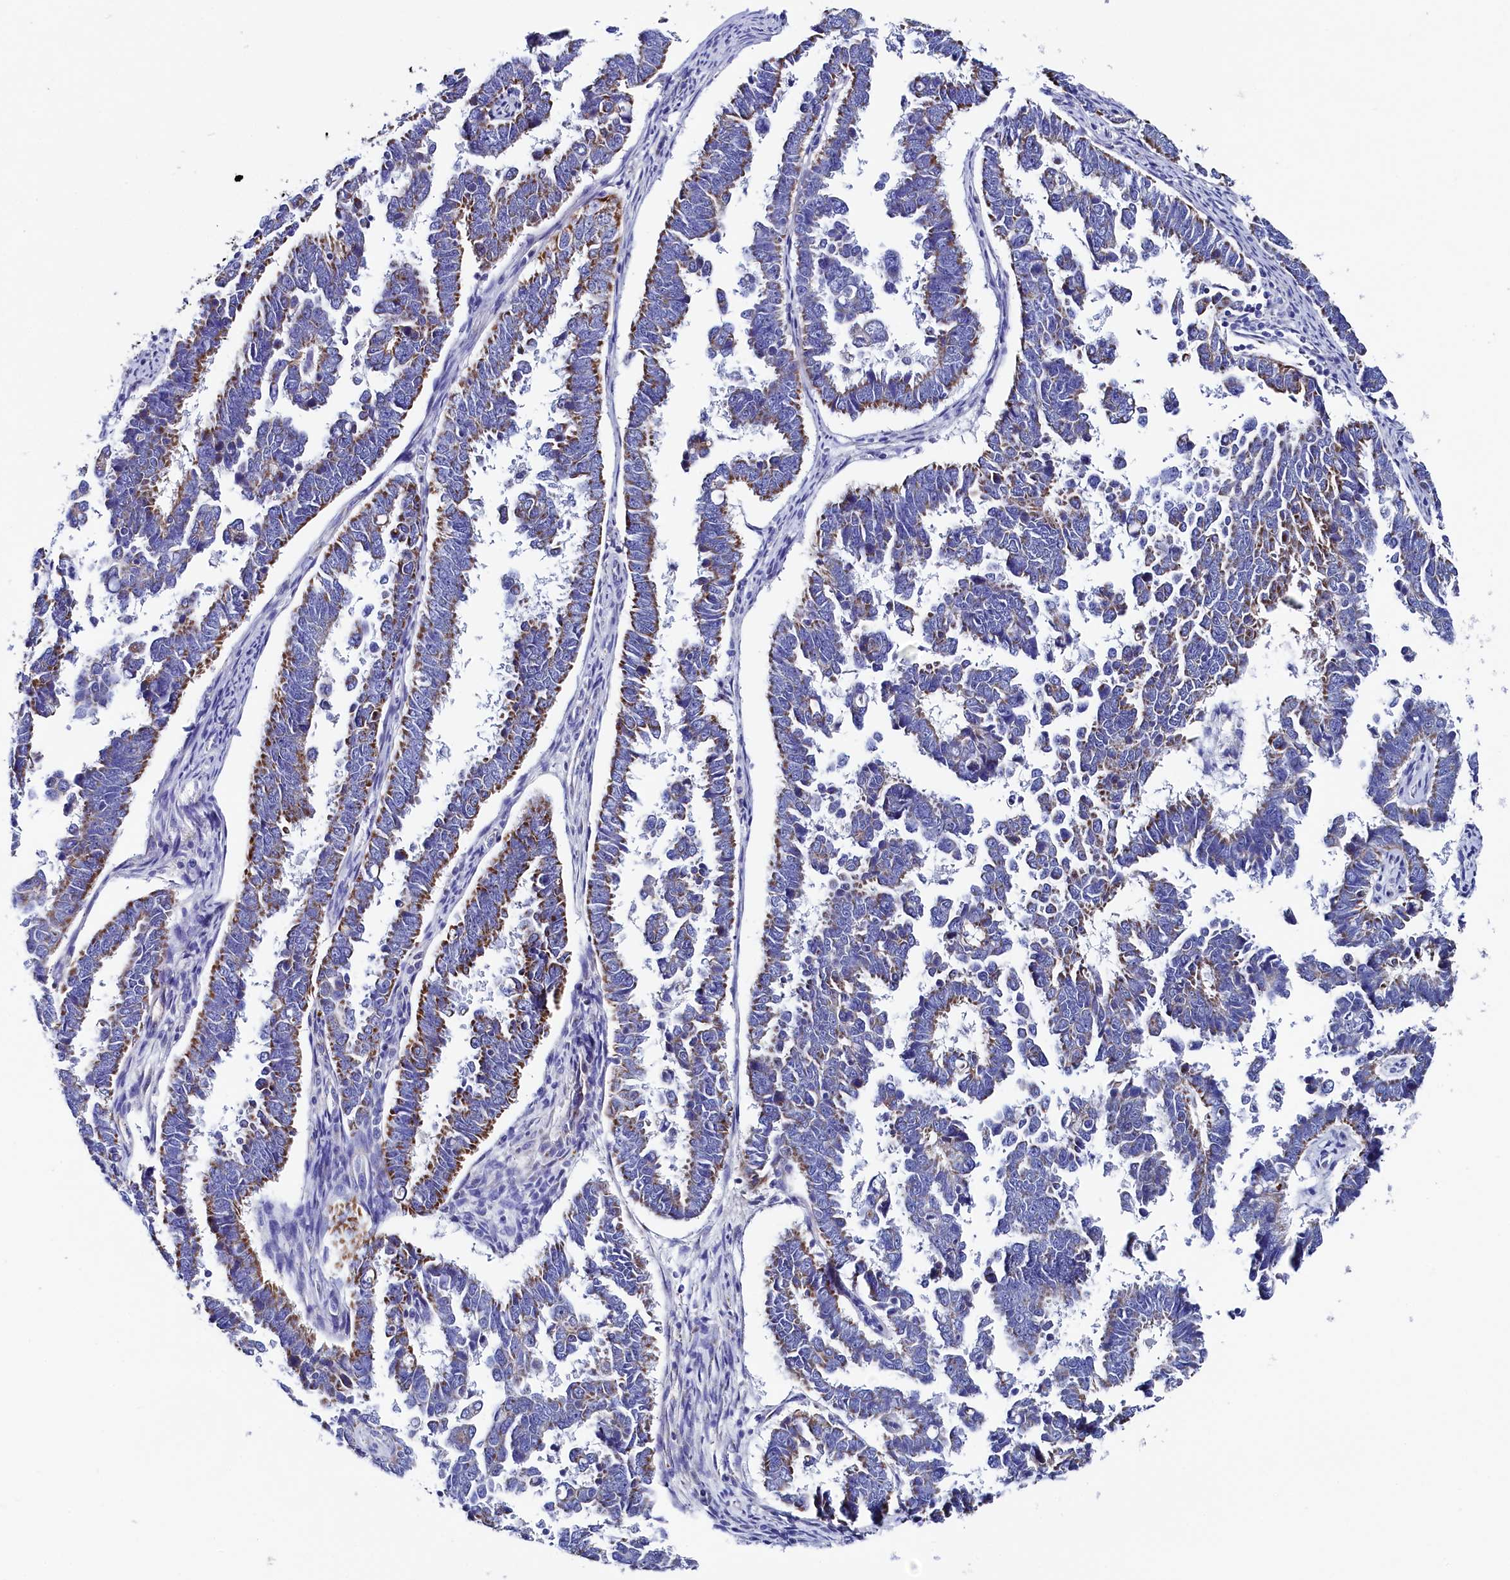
{"staining": {"intensity": "moderate", "quantity": "25%-75%", "location": "cytoplasmic/membranous"}, "tissue": "endometrial cancer", "cell_type": "Tumor cells", "image_type": "cancer", "snomed": [{"axis": "morphology", "description": "Adenocarcinoma, NOS"}, {"axis": "topography", "description": "Endometrium"}], "caption": "This photomicrograph exhibits immunohistochemistry (IHC) staining of endometrial cancer (adenocarcinoma), with medium moderate cytoplasmic/membranous positivity in about 25%-75% of tumor cells.", "gene": "MMAB", "patient": {"sex": "female", "age": 75}}